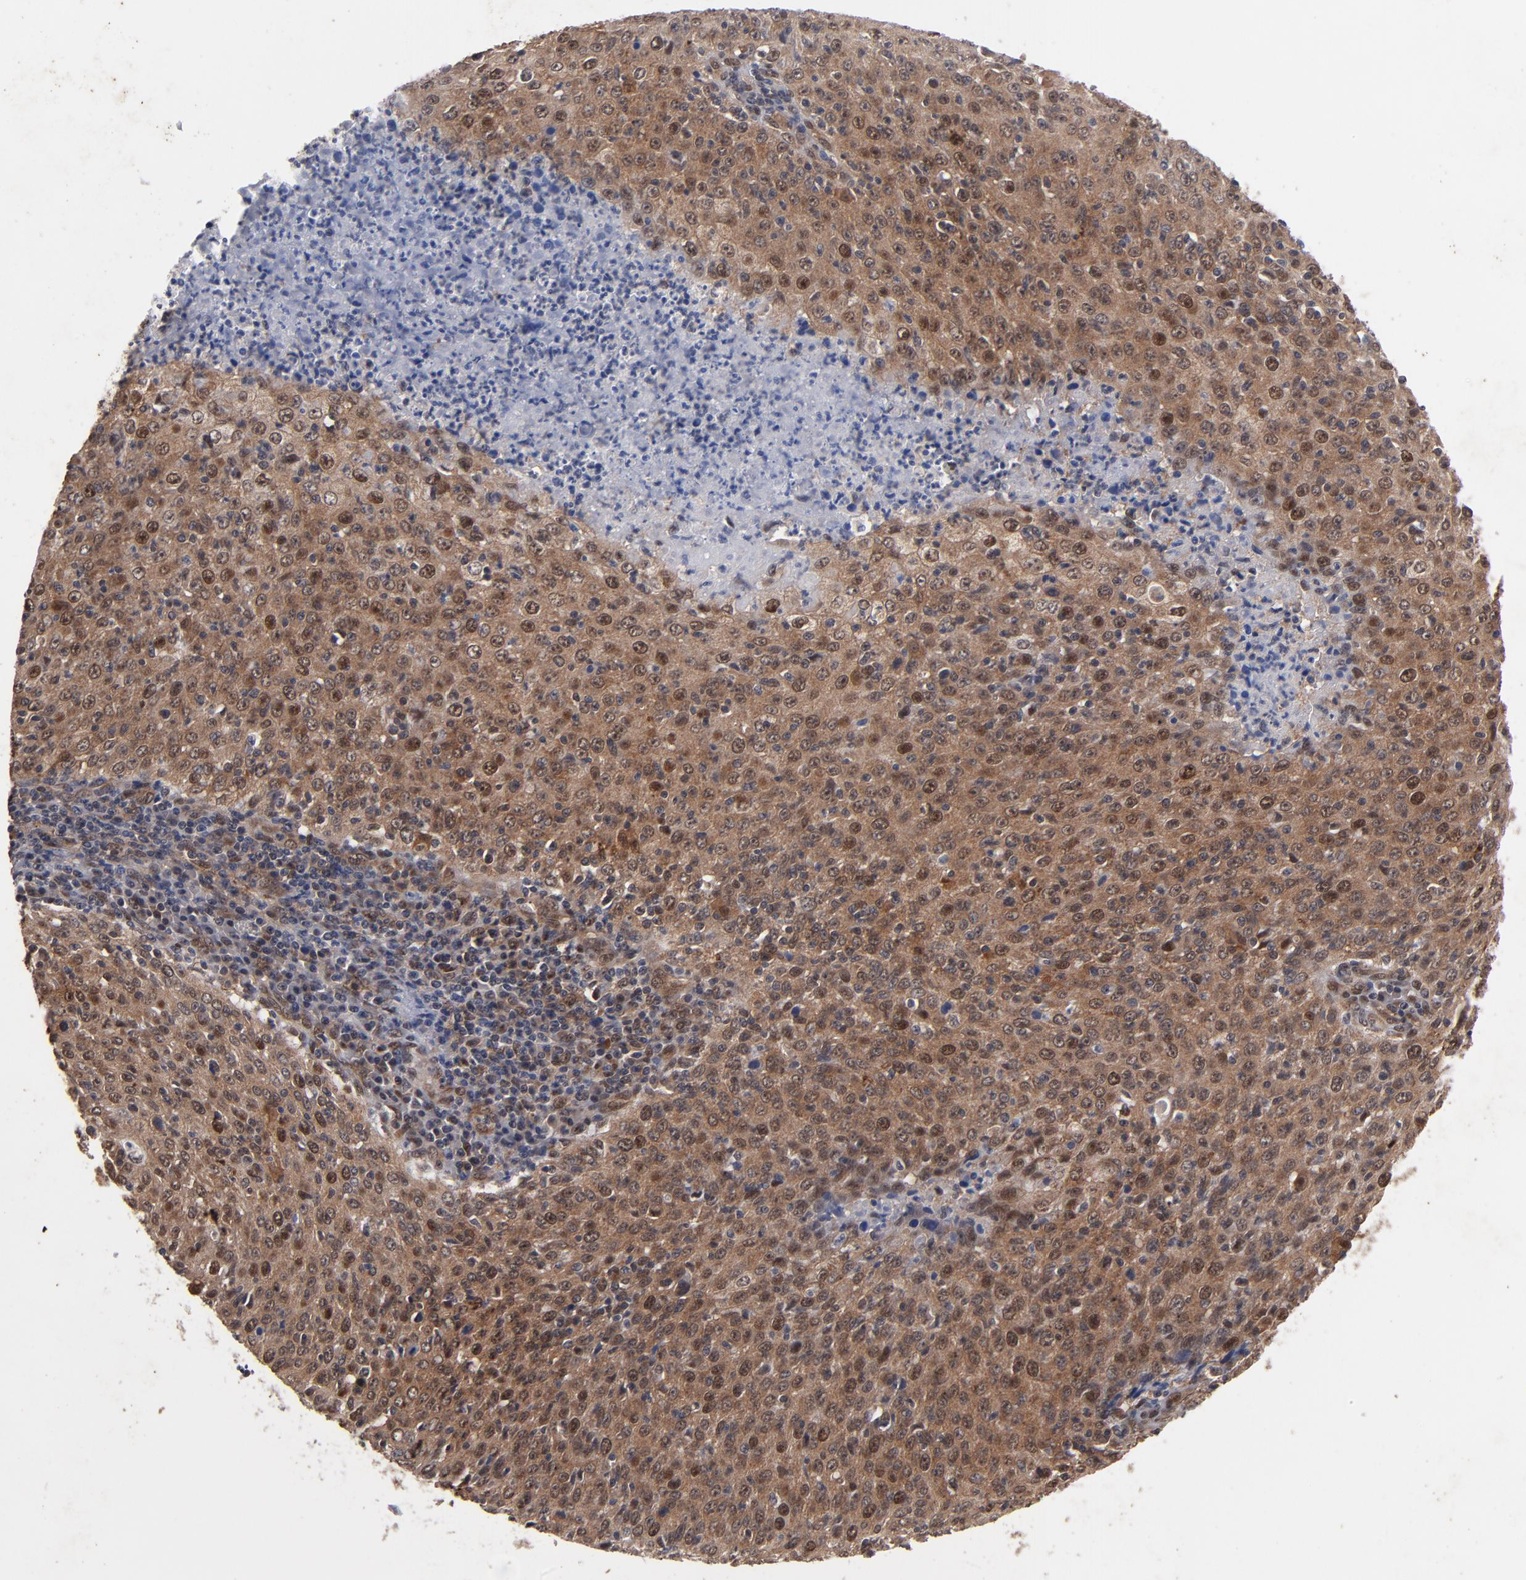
{"staining": {"intensity": "moderate", "quantity": ">75%", "location": "cytoplasmic/membranous,nuclear"}, "tissue": "cervical cancer", "cell_type": "Tumor cells", "image_type": "cancer", "snomed": [{"axis": "morphology", "description": "Squamous cell carcinoma, NOS"}, {"axis": "topography", "description": "Cervix"}], "caption": "Brown immunohistochemical staining in cervical cancer exhibits moderate cytoplasmic/membranous and nuclear positivity in about >75% of tumor cells.", "gene": "HUWE1", "patient": {"sex": "female", "age": 27}}